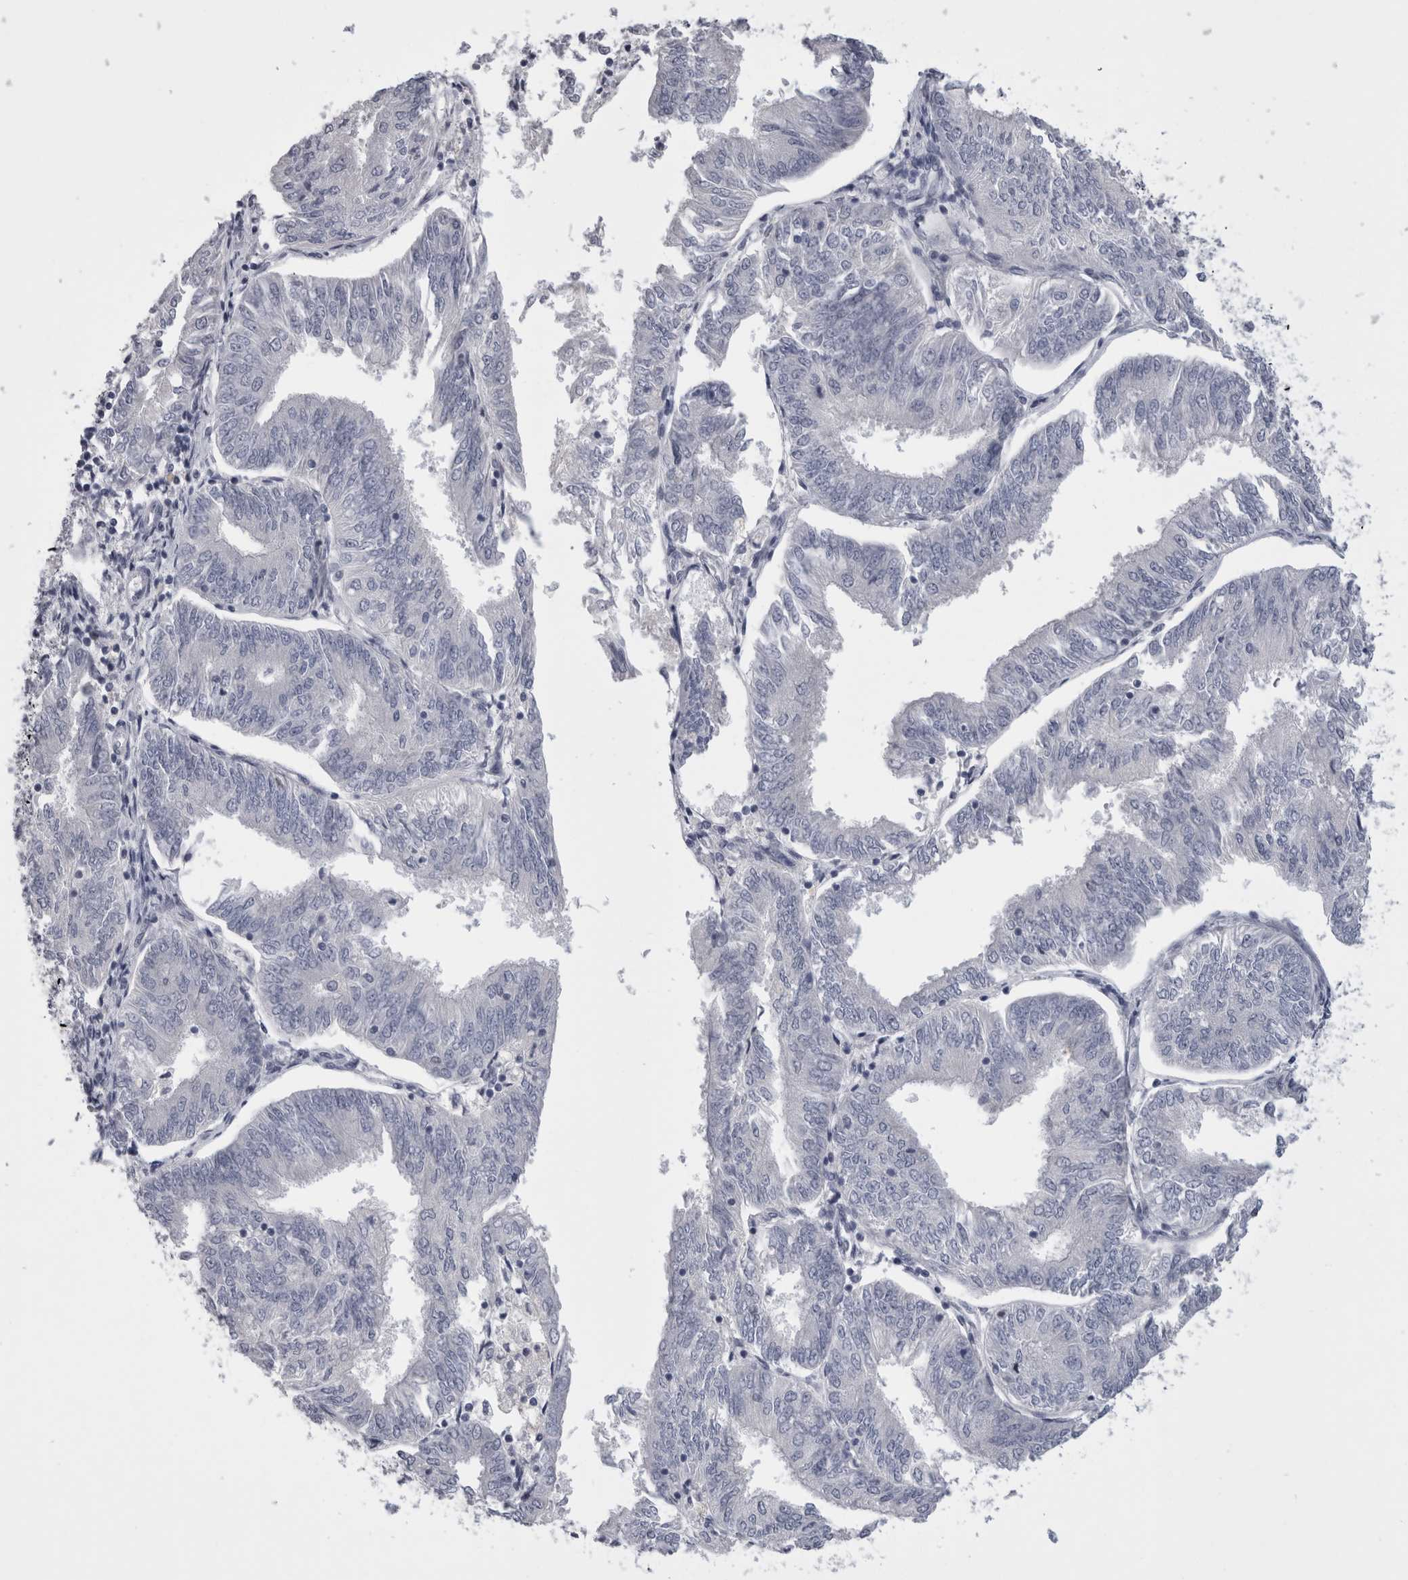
{"staining": {"intensity": "negative", "quantity": "none", "location": "none"}, "tissue": "endometrial cancer", "cell_type": "Tumor cells", "image_type": "cancer", "snomed": [{"axis": "morphology", "description": "Adenocarcinoma, NOS"}, {"axis": "topography", "description": "Endometrium"}], "caption": "This is an immunohistochemistry image of human endometrial cancer. There is no expression in tumor cells.", "gene": "KIF18B", "patient": {"sex": "female", "age": 58}}